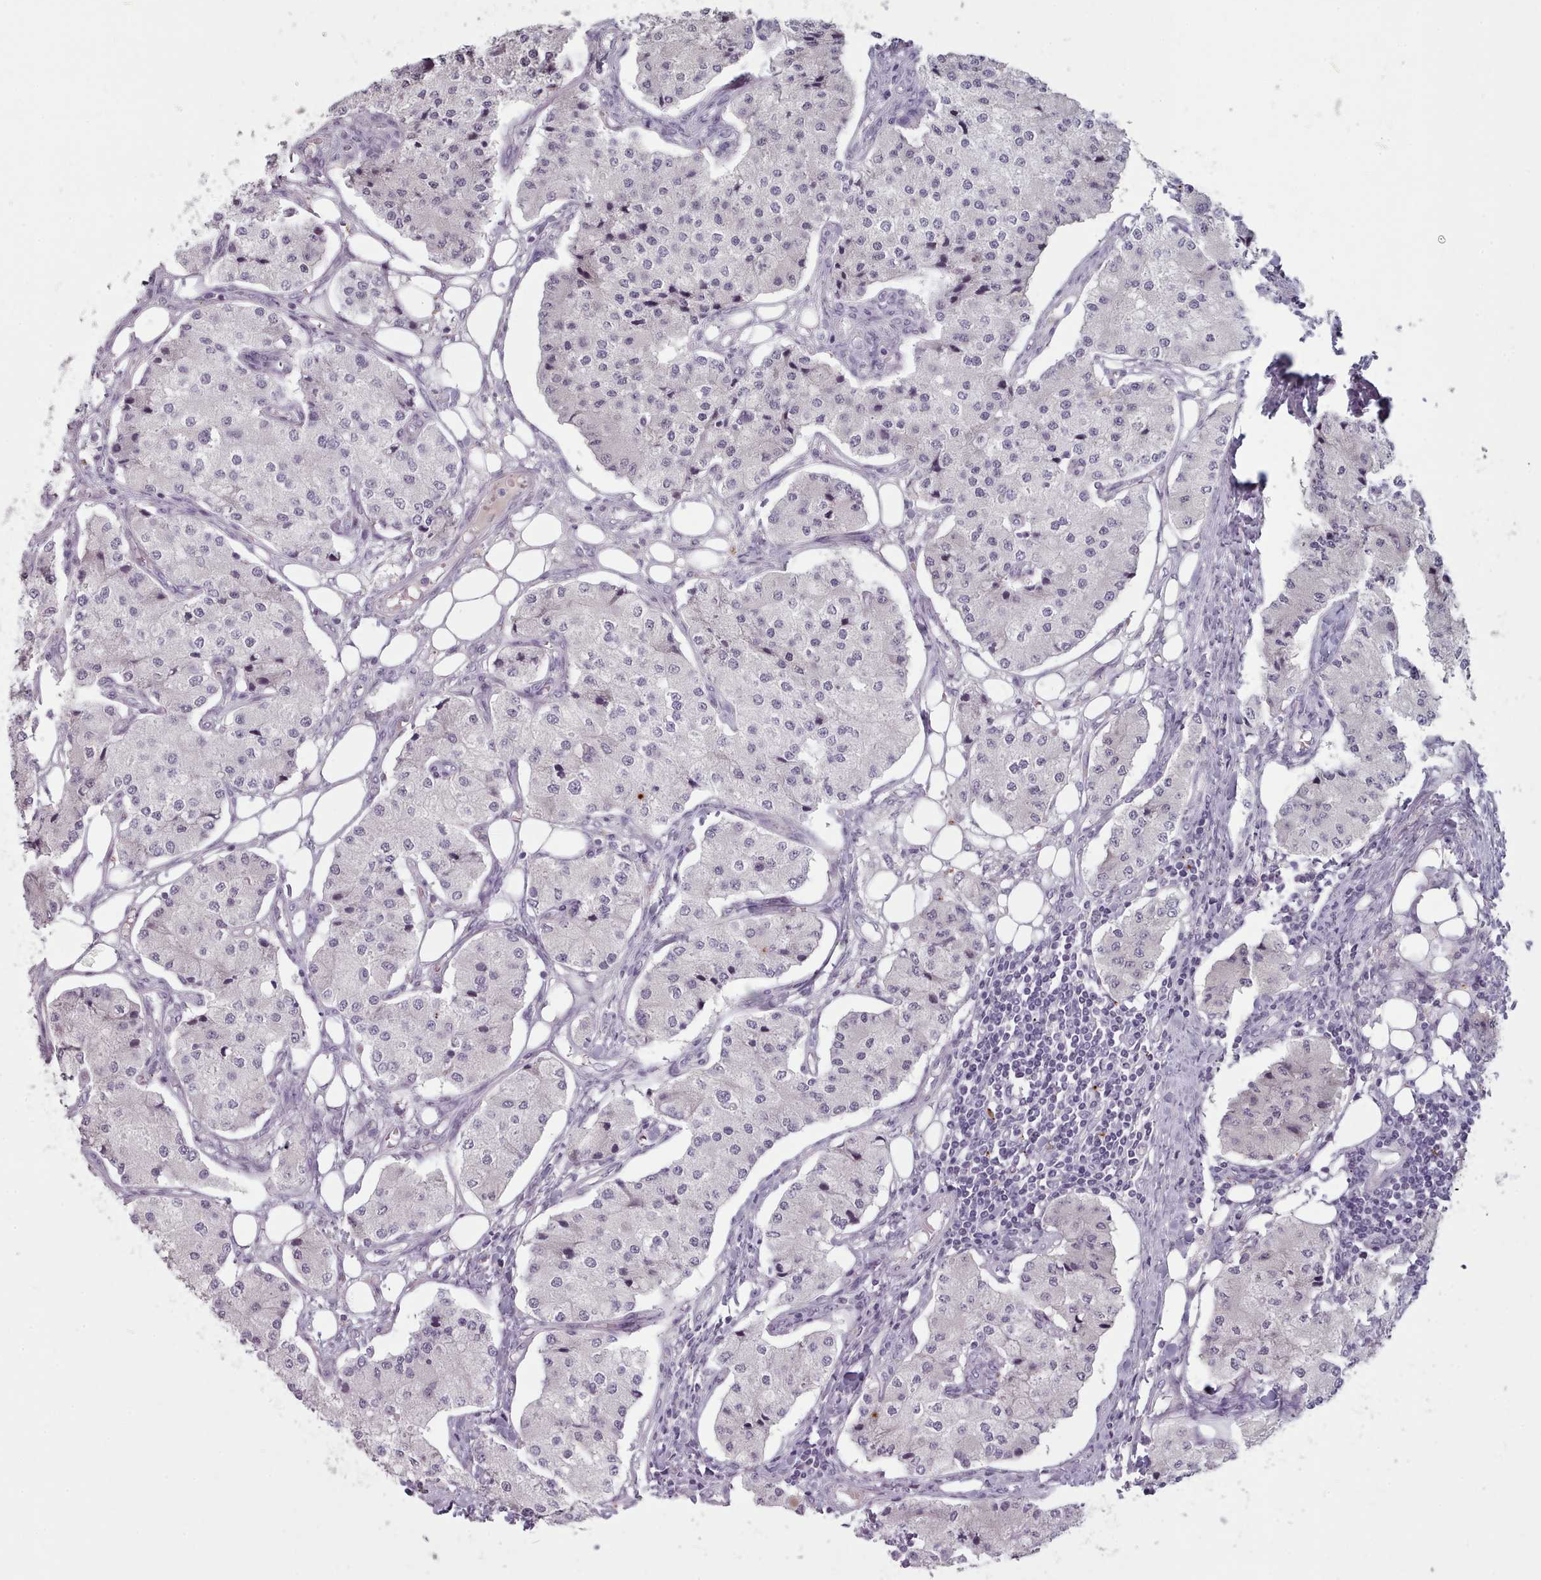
{"staining": {"intensity": "negative", "quantity": "none", "location": "none"}, "tissue": "carcinoid", "cell_type": "Tumor cells", "image_type": "cancer", "snomed": [{"axis": "morphology", "description": "Carcinoid, malignant, NOS"}, {"axis": "topography", "description": "Colon"}], "caption": "Carcinoid (malignant) stained for a protein using immunohistochemistry (IHC) displays no positivity tumor cells.", "gene": "PBX4", "patient": {"sex": "female", "age": 52}}